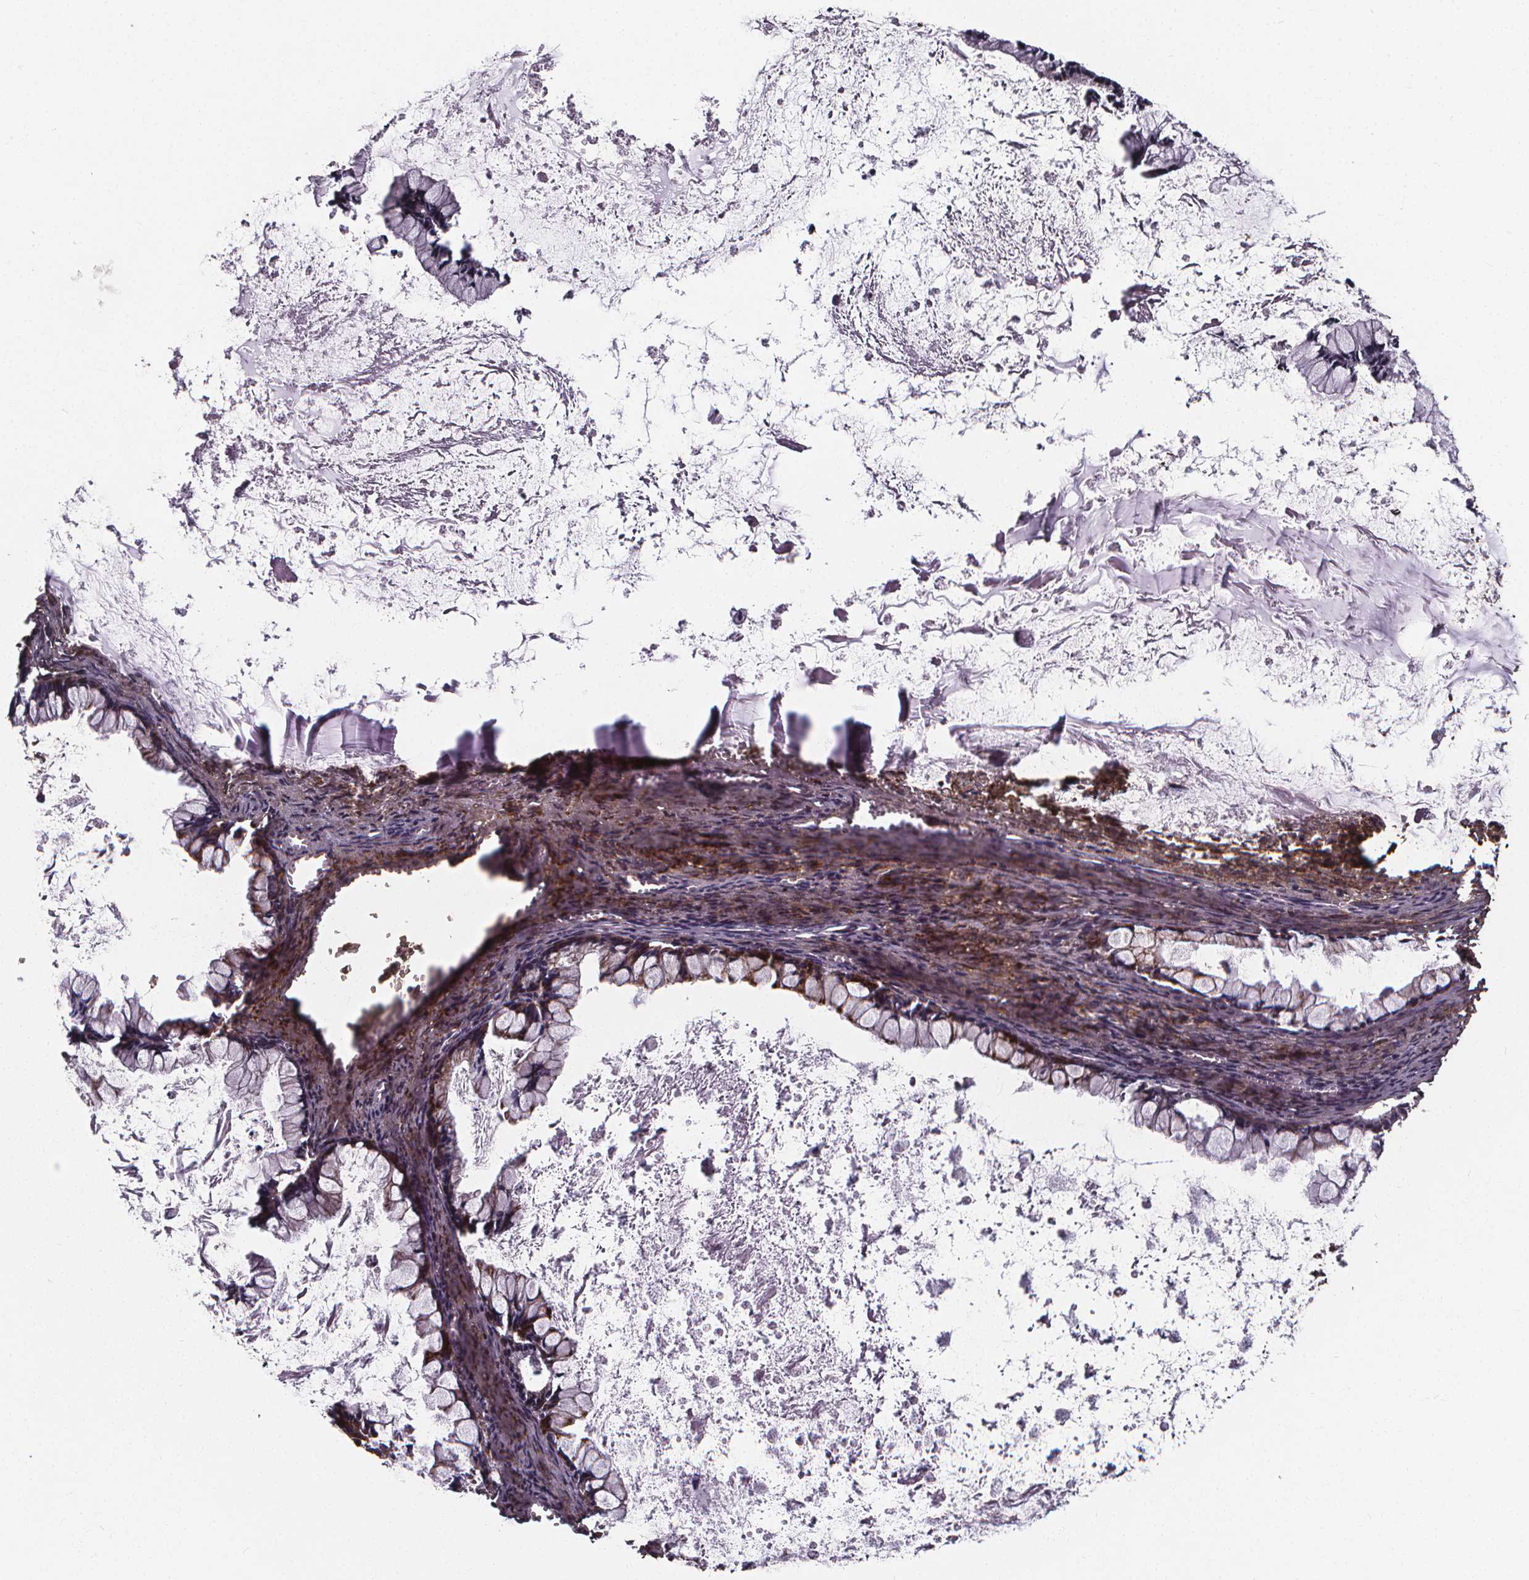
{"staining": {"intensity": "negative", "quantity": "none", "location": "none"}, "tissue": "ovarian cancer", "cell_type": "Tumor cells", "image_type": "cancer", "snomed": [{"axis": "morphology", "description": "Cystadenocarcinoma, mucinous, NOS"}, {"axis": "topography", "description": "Ovary"}], "caption": "Immunohistochemistry (IHC) micrograph of human mucinous cystadenocarcinoma (ovarian) stained for a protein (brown), which displays no expression in tumor cells.", "gene": "AEBP1", "patient": {"sex": "female", "age": 67}}